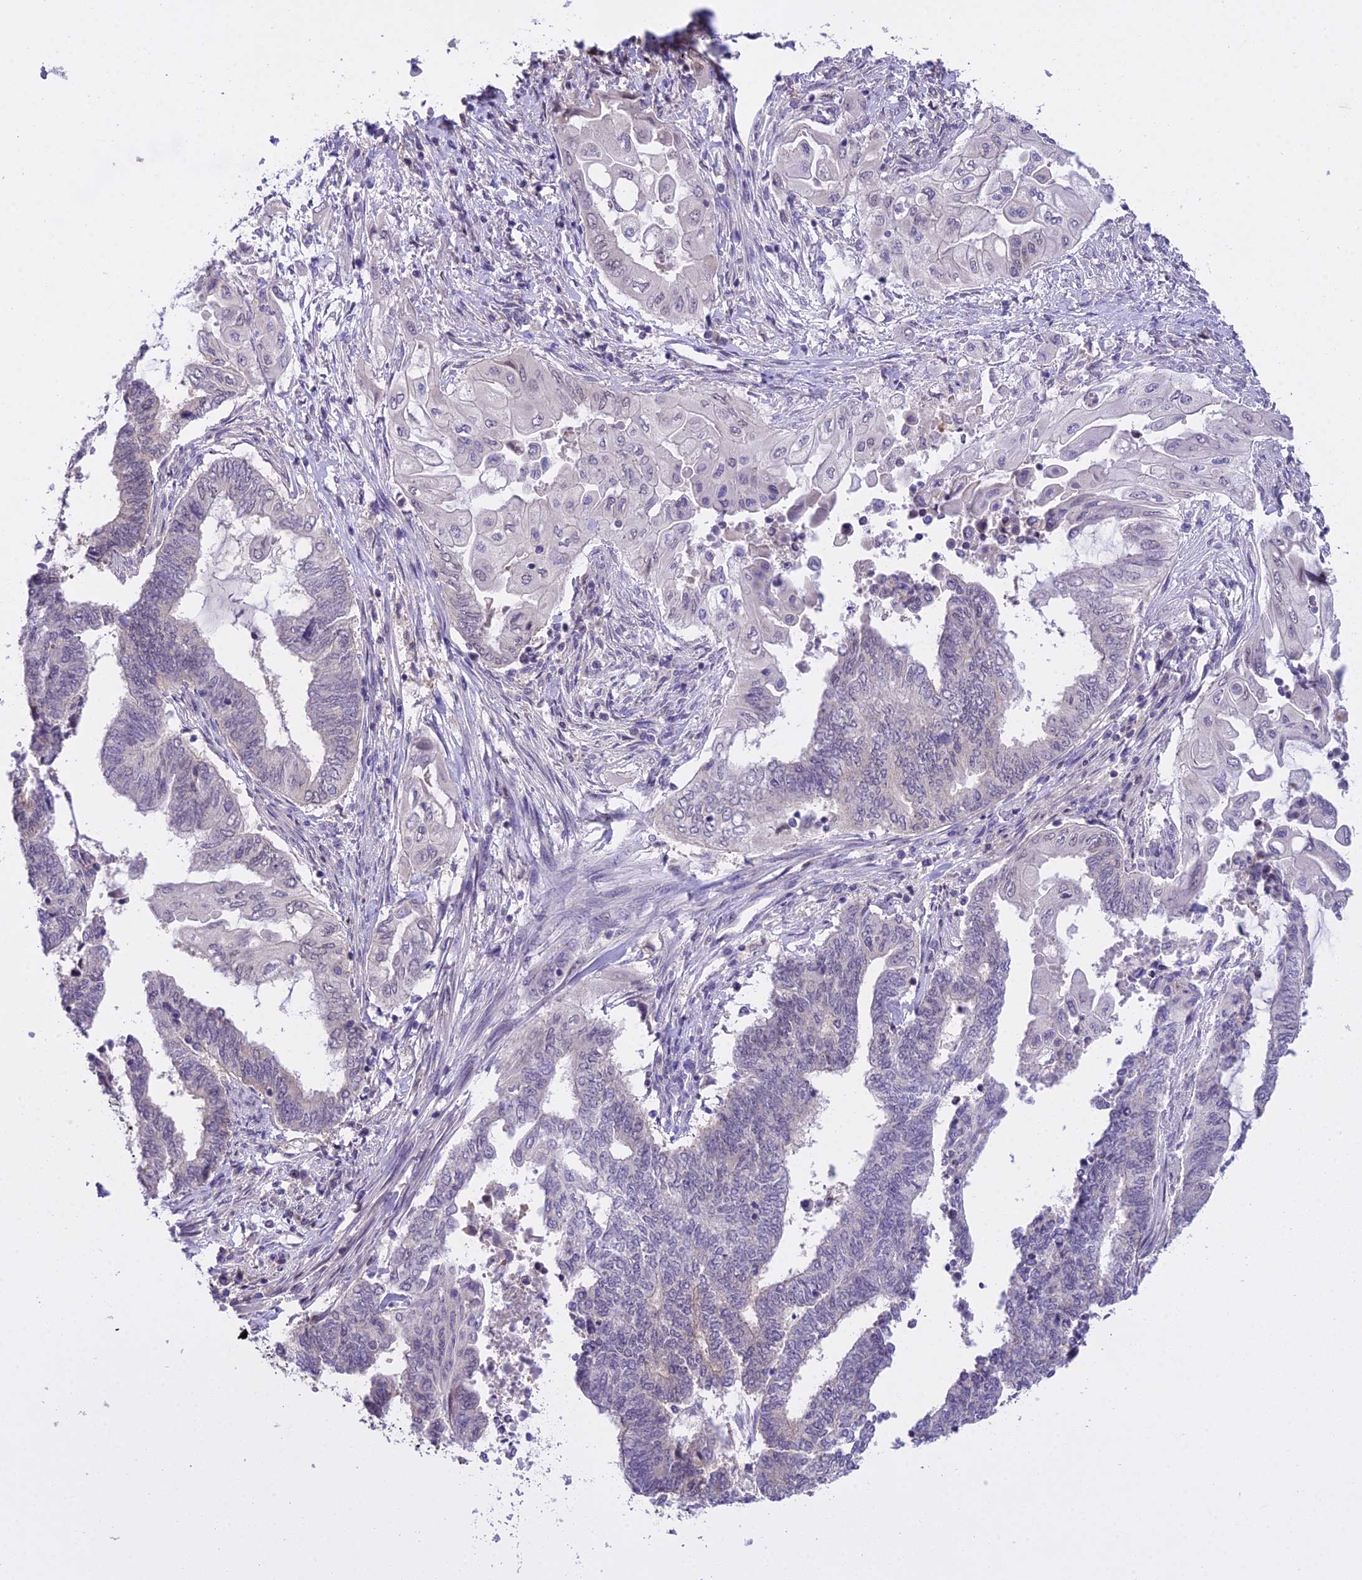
{"staining": {"intensity": "negative", "quantity": "none", "location": "none"}, "tissue": "endometrial cancer", "cell_type": "Tumor cells", "image_type": "cancer", "snomed": [{"axis": "morphology", "description": "Adenocarcinoma, NOS"}, {"axis": "topography", "description": "Uterus"}, {"axis": "topography", "description": "Endometrium"}], "caption": "Image shows no significant protein expression in tumor cells of endometrial cancer.", "gene": "MAT2A", "patient": {"sex": "female", "age": 70}}